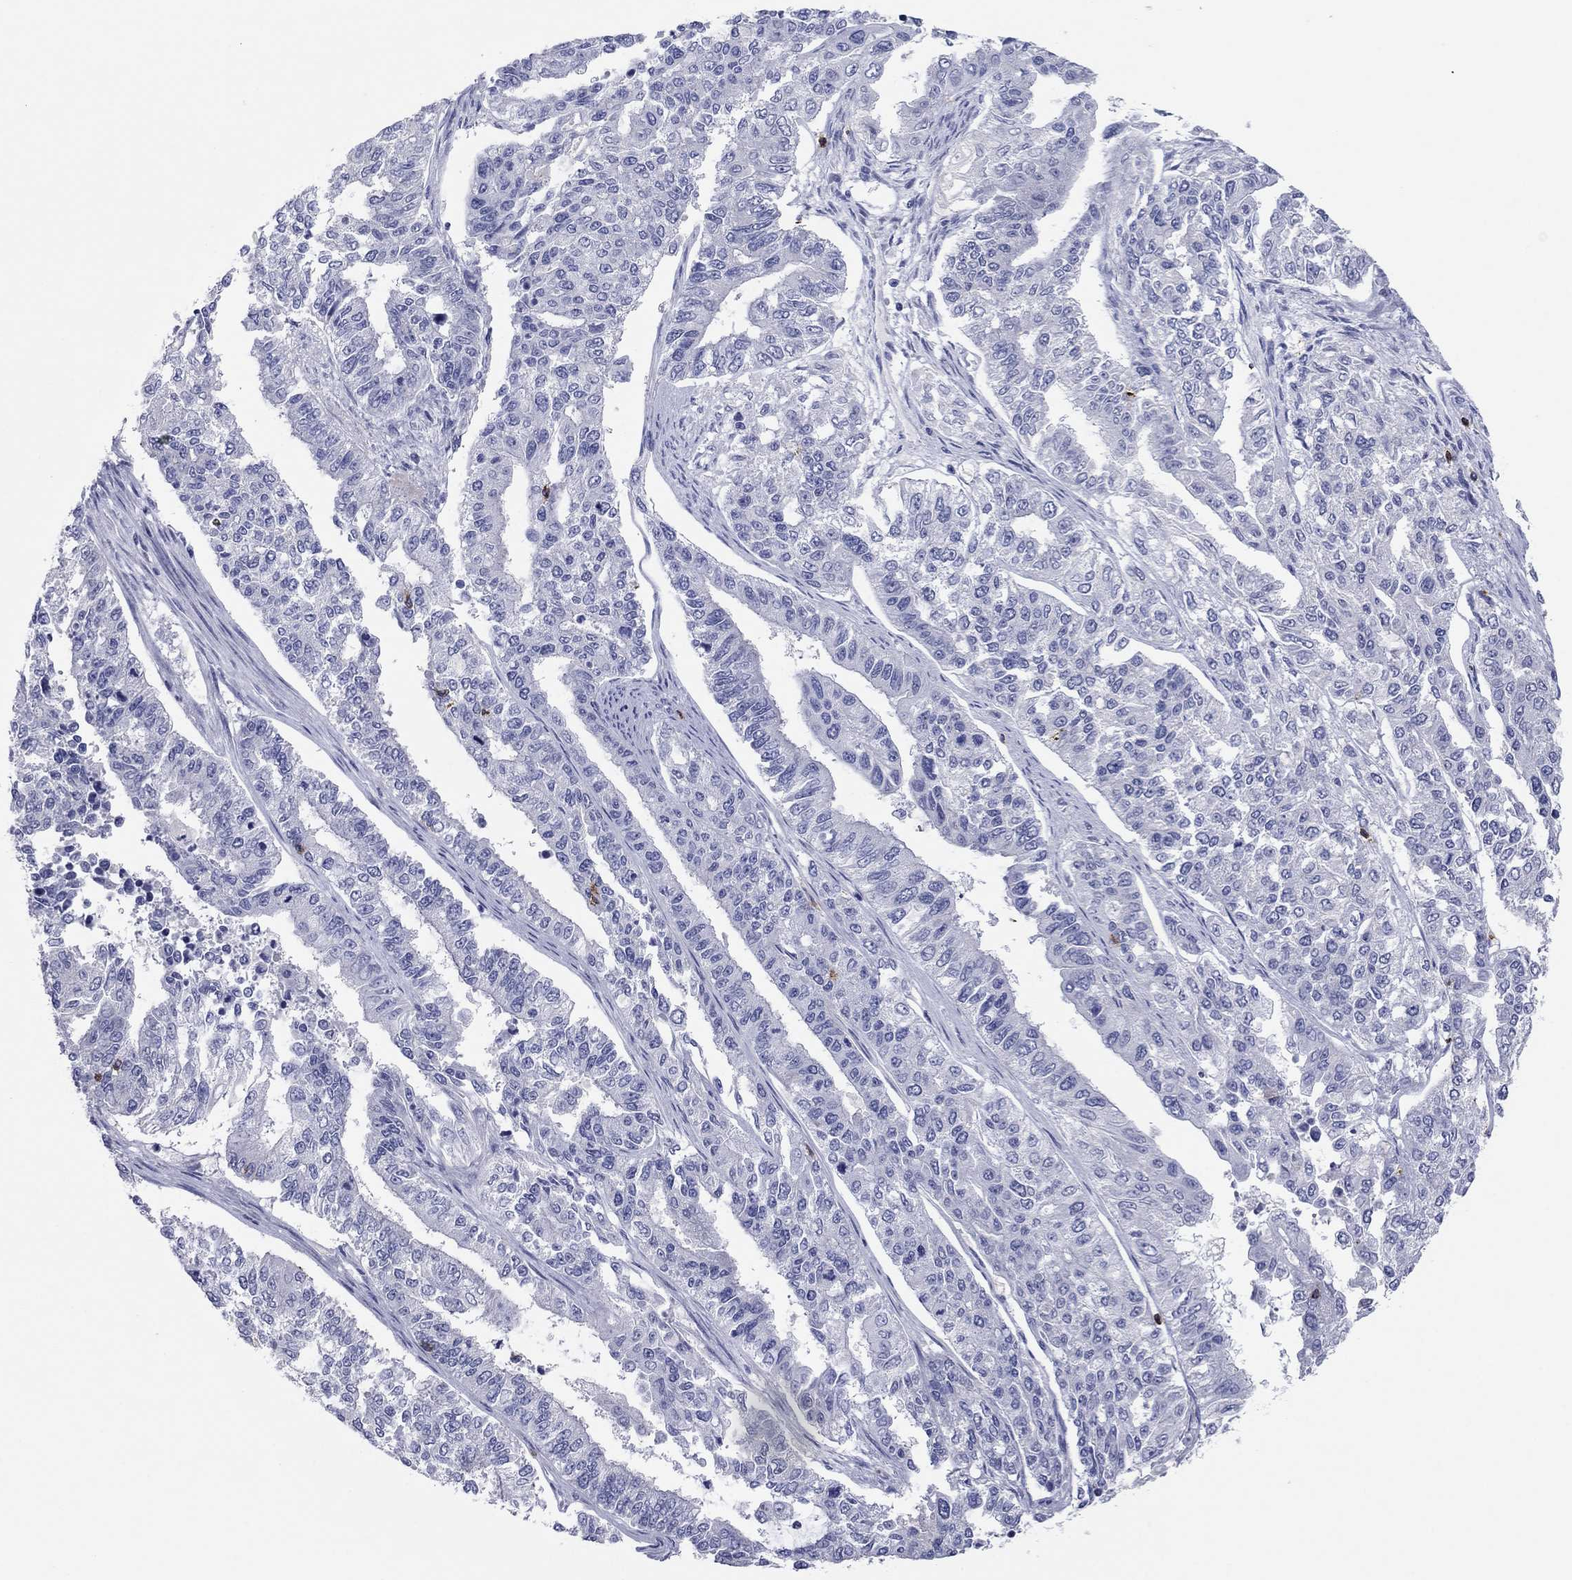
{"staining": {"intensity": "negative", "quantity": "none", "location": "none"}, "tissue": "endometrial cancer", "cell_type": "Tumor cells", "image_type": "cancer", "snomed": [{"axis": "morphology", "description": "Adenocarcinoma, NOS"}, {"axis": "topography", "description": "Uterus"}], "caption": "A high-resolution micrograph shows immunohistochemistry staining of endometrial adenocarcinoma, which shows no significant expression in tumor cells.", "gene": "ITGAE", "patient": {"sex": "female", "age": 59}}